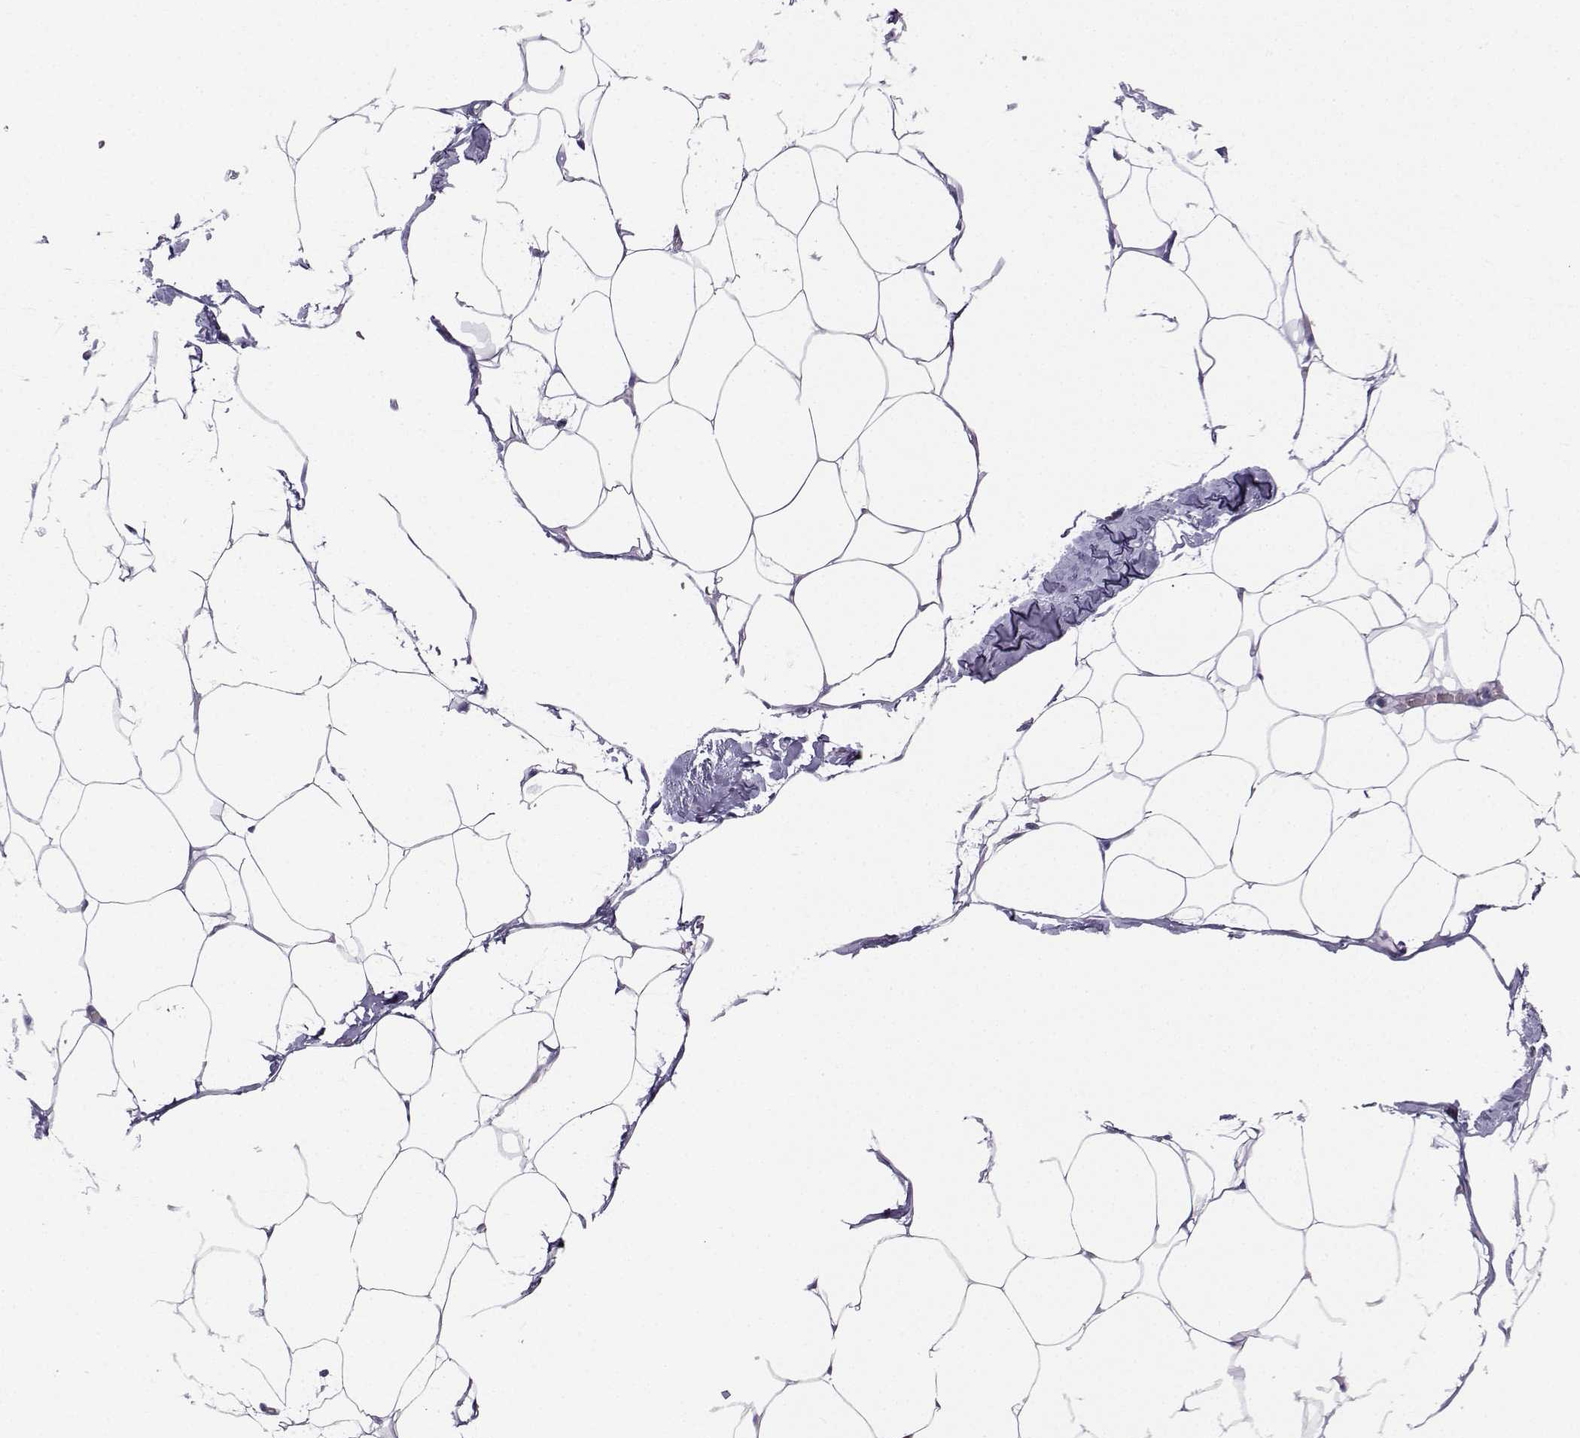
{"staining": {"intensity": "negative", "quantity": "none", "location": "none"}, "tissue": "adipose tissue", "cell_type": "Adipocytes", "image_type": "normal", "snomed": [{"axis": "morphology", "description": "Normal tissue, NOS"}, {"axis": "topography", "description": "Adipose tissue"}], "caption": "Adipocytes show no significant protein positivity in normal adipose tissue.", "gene": "NEFL", "patient": {"sex": "male", "age": 57}}